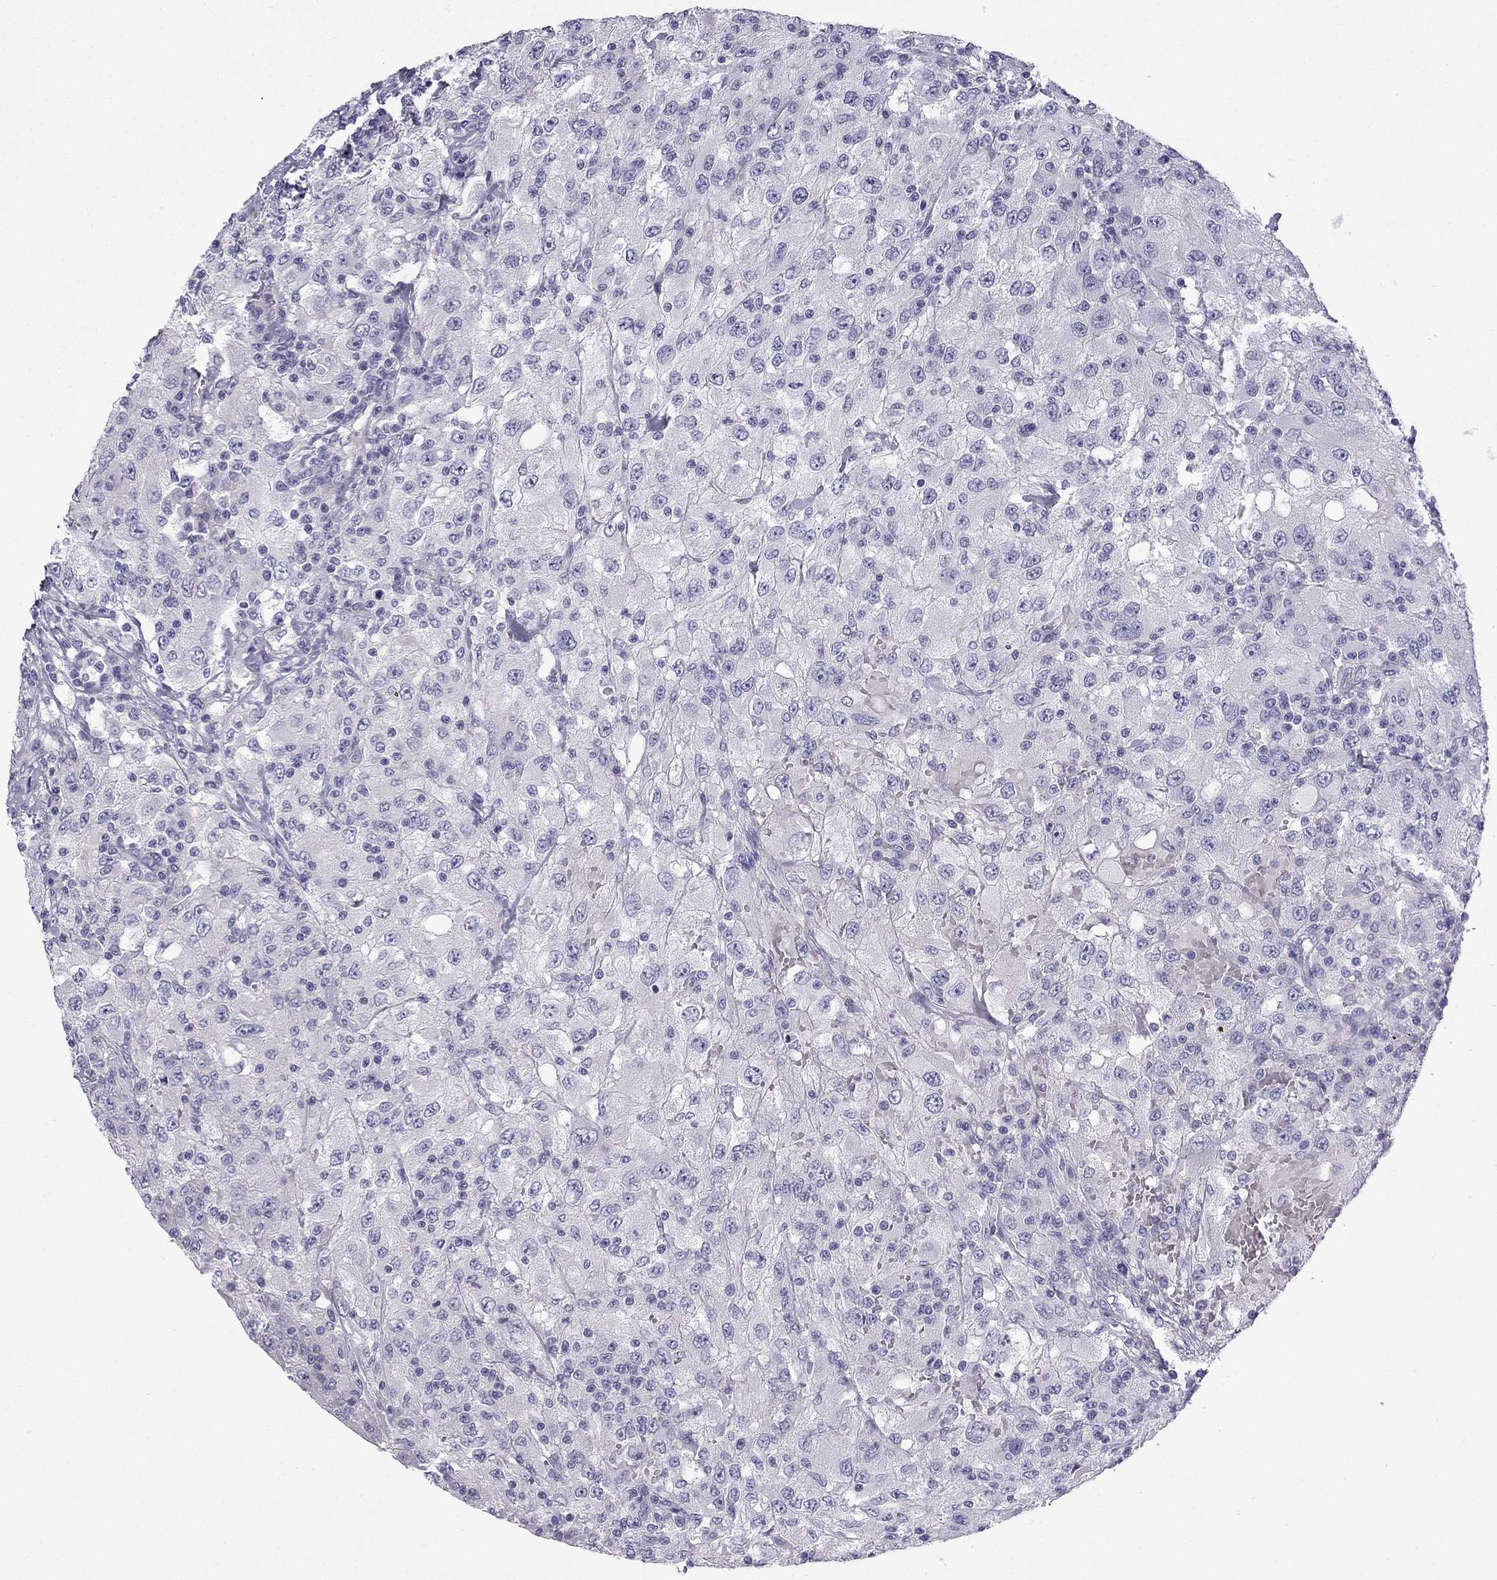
{"staining": {"intensity": "negative", "quantity": "none", "location": "none"}, "tissue": "renal cancer", "cell_type": "Tumor cells", "image_type": "cancer", "snomed": [{"axis": "morphology", "description": "Adenocarcinoma, NOS"}, {"axis": "topography", "description": "Kidney"}], "caption": "Tumor cells are negative for brown protein staining in renal cancer (adenocarcinoma).", "gene": "GJA8", "patient": {"sex": "female", "age": 67}}